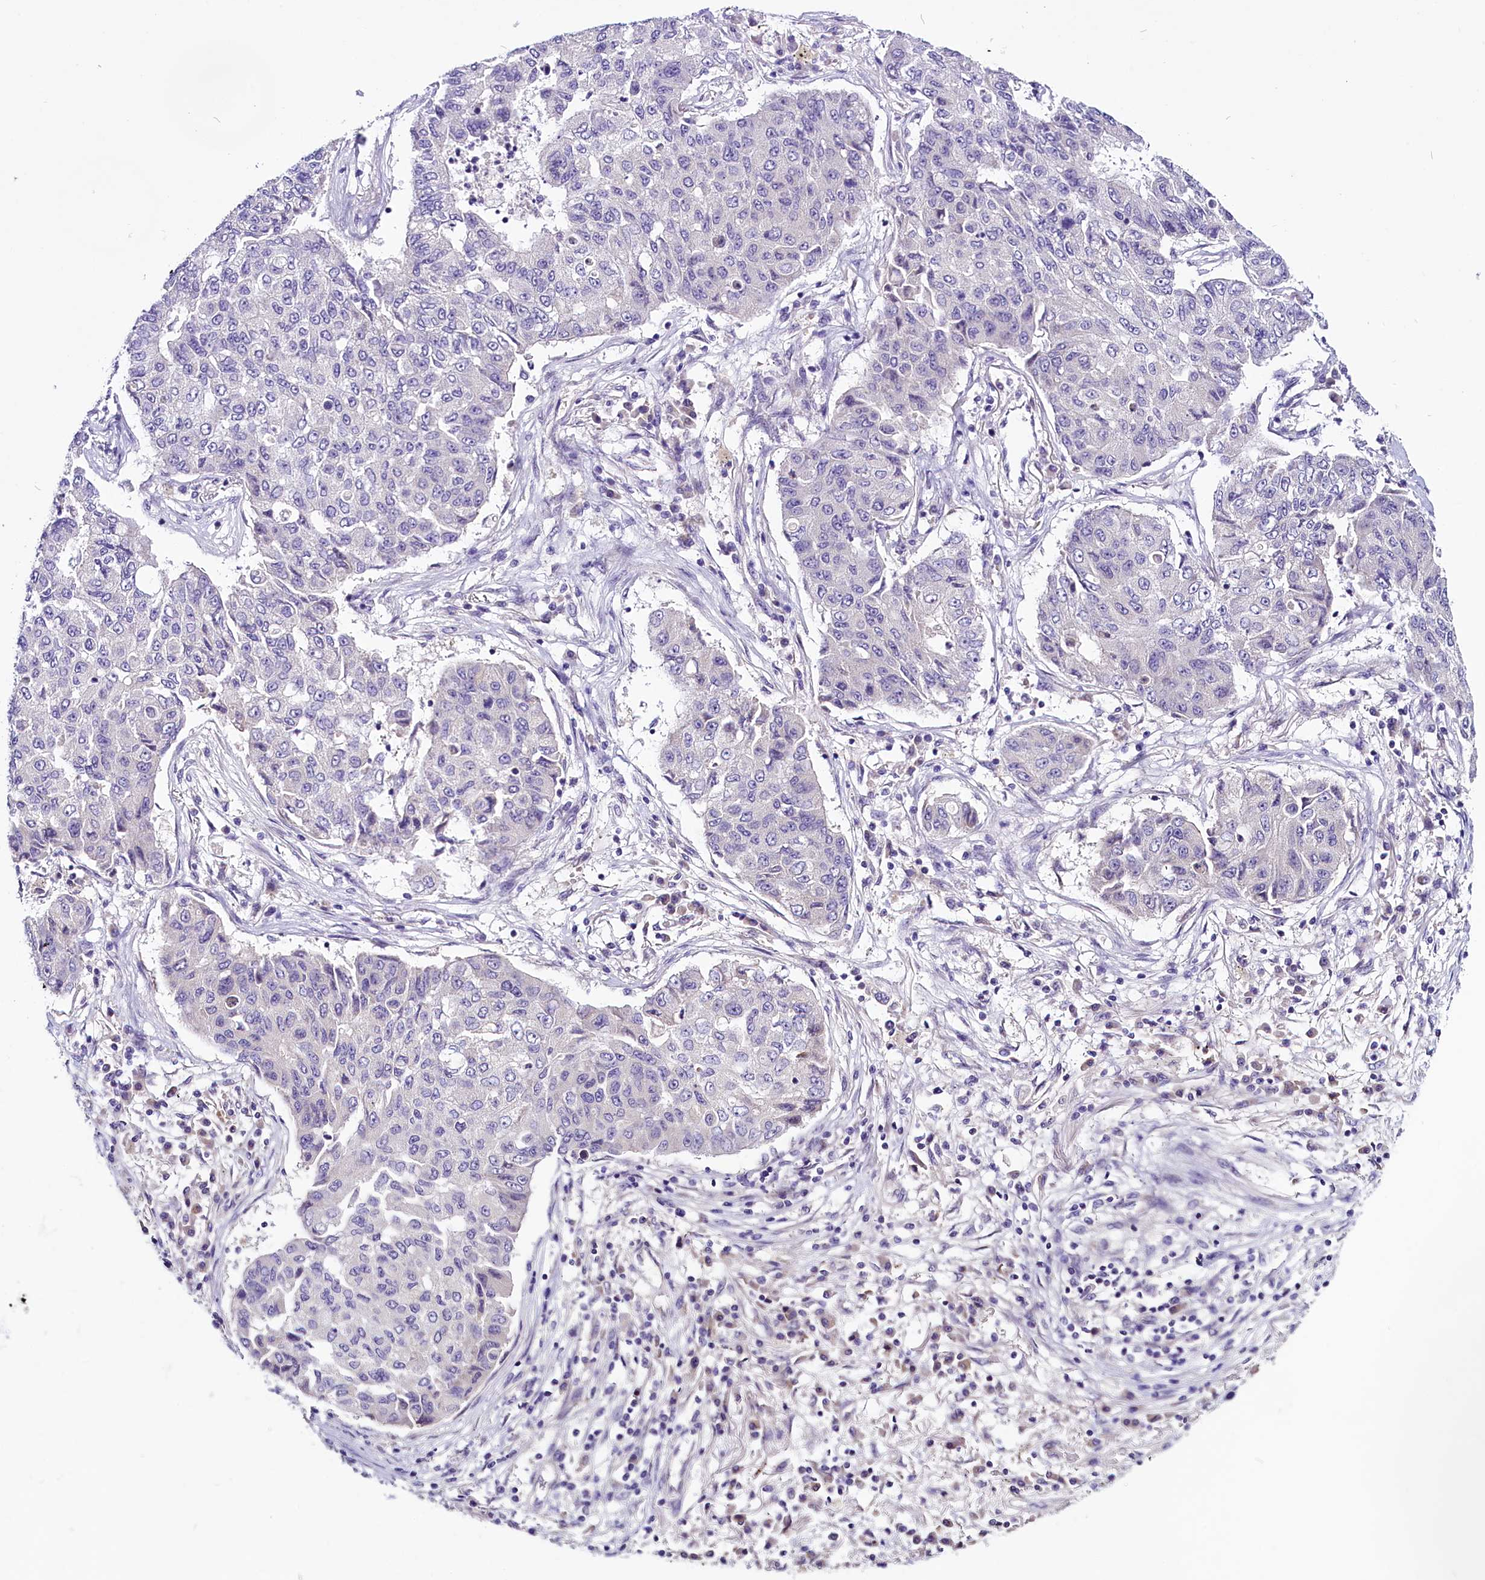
{"staining": {"intensity": "negative", "quantity": "none", "location": "none"}, "tissue": "lung cancer", "cell_type": "Tumor cells", "image_type": "cancer", "snomed": [{"axis": "morphology", "description": "Squamous cell carcinoma, NOS"}, {"axis": "topography", "description": "Lung"}], "caption": "There is no significant expression in tumor cells of lung squamous cell carcinoma.", "gene": "C9orf40", "patient": {"sex": "male", "age": 74}}